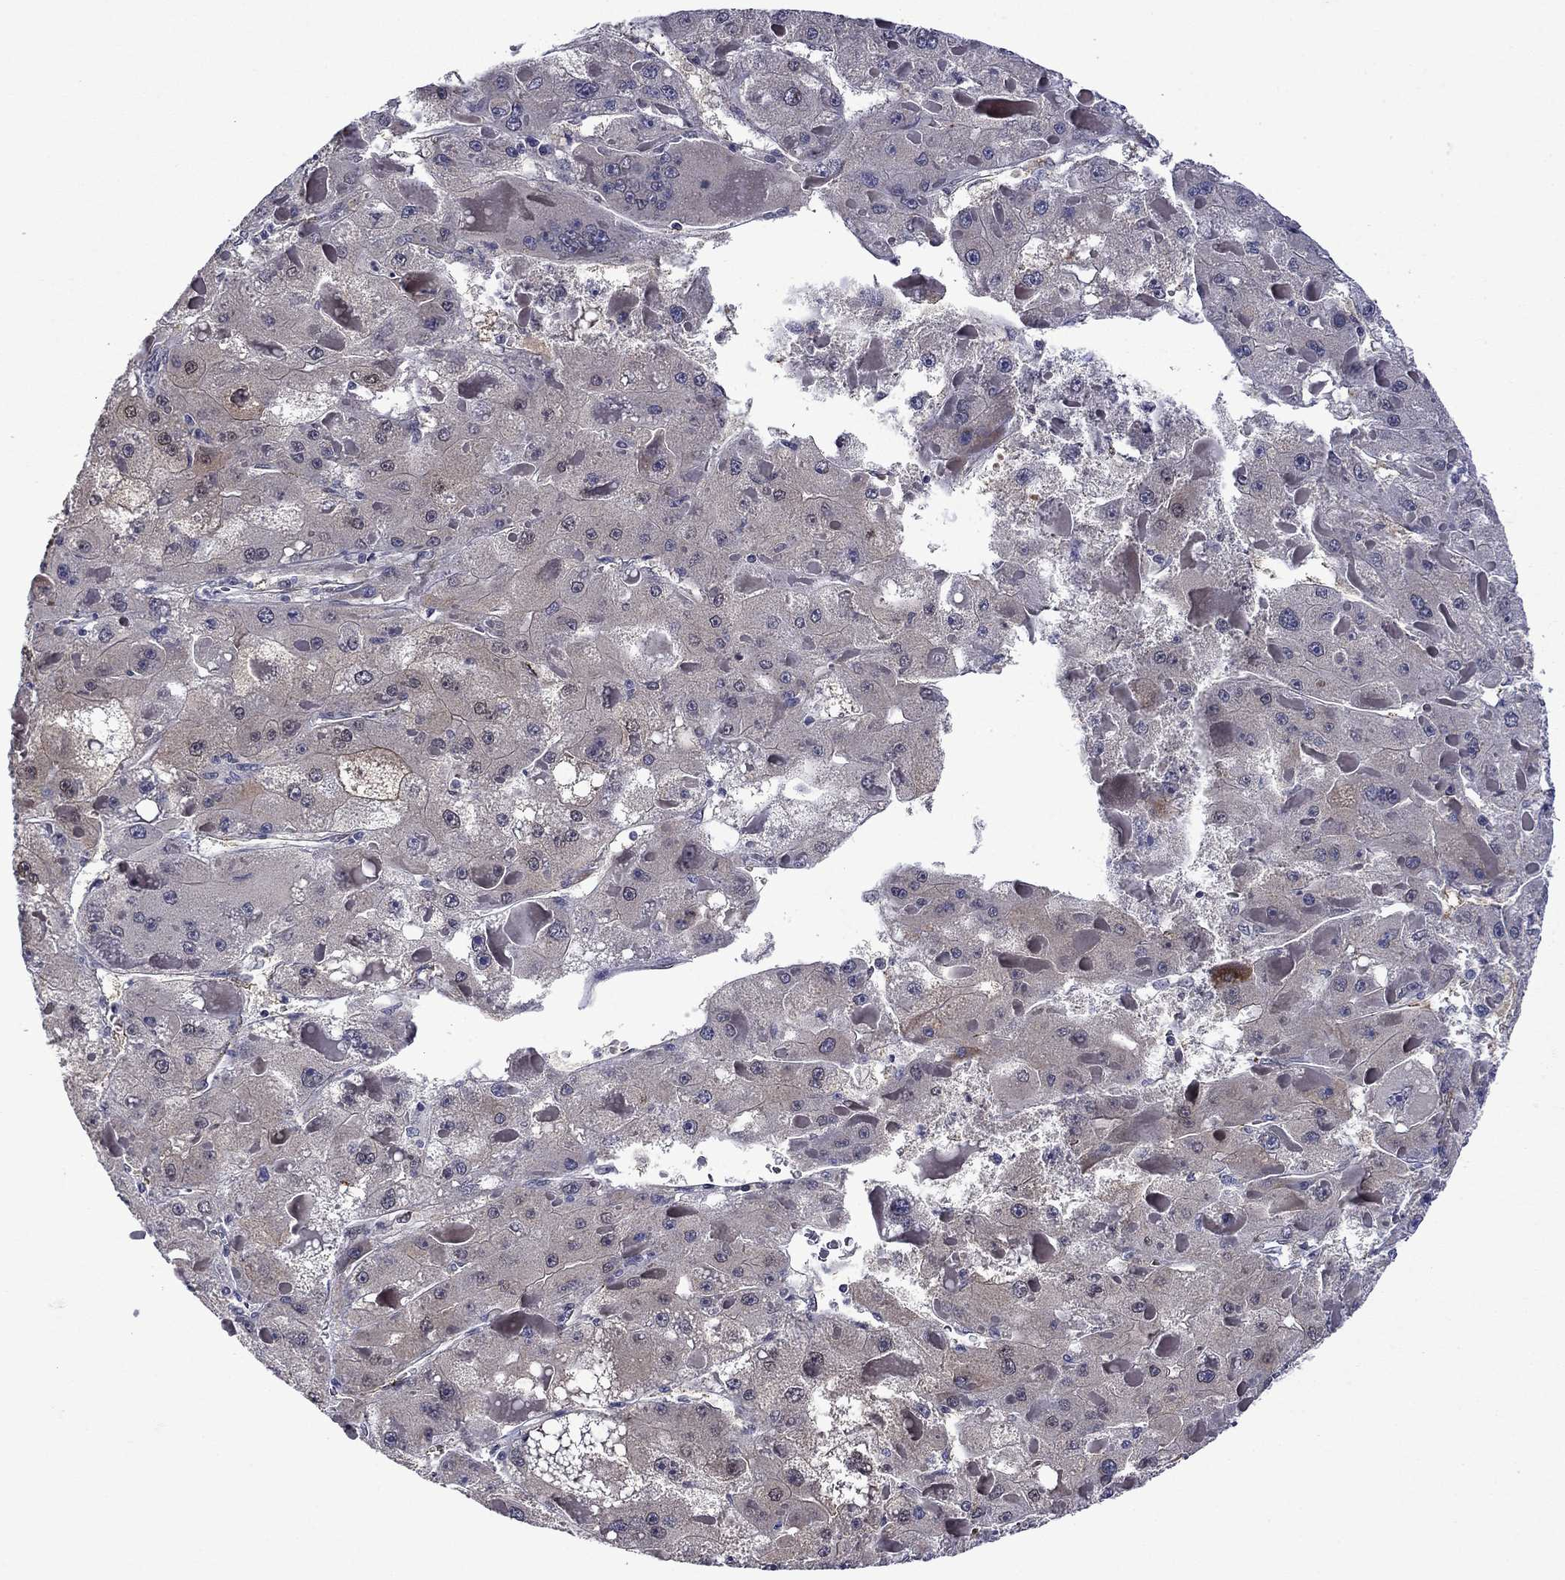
{"staining": {"intensity": "negative", "quantity": "none", "location": "none"}, "tissue": "liver cancer", "cell_type": "Tumor cells", "image_type": "cancer", "snomed": [{"axis": "morphology", "description": "Carcinoma, Hepatocellular, NOS"}, {"axis": "topography", "description": "Liver"}], "caption": "Tumor cells show no significant staining in liver hepatocellular carcinoma.", "gene": "SLITRK1", "patient": {"sex": "female", "age": 73}}